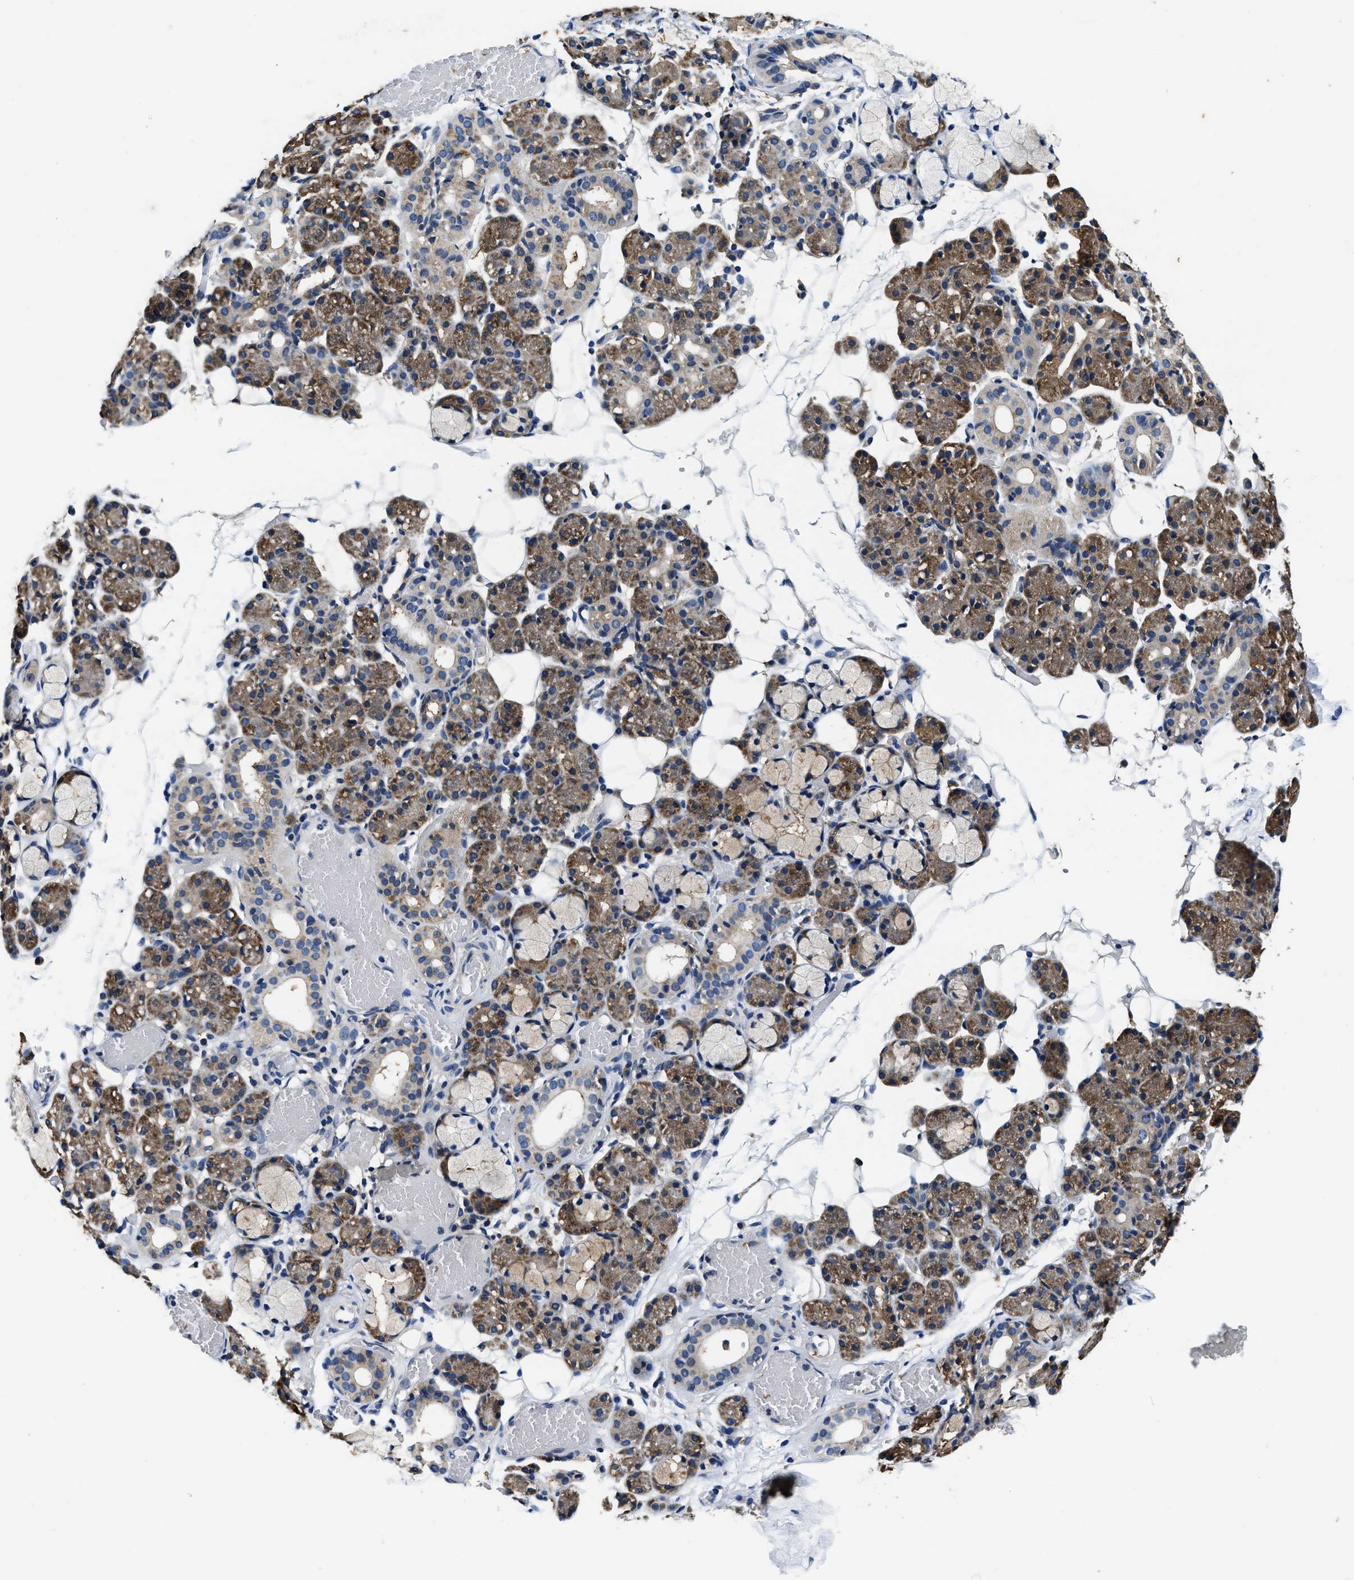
{"staining": {"intensity": "moderate", "quantity": ">75%", "location": "cytoplasmic/membranous"}, "tissue": "salivary gland", "cell_type": "Glandular cells", "image_type": "normal", "snomed": [{"axis": "morphology", "description": "Normal tissue, NOS"}, {"axis": "topography", "description": "Salivary gland"}], "caption": "A brown stain shows moderate cytoplasmic/membranous expression of a protein in glandular cells of benign salivary gland. The staining was performed using DAB to visualize the protein expression in brown, while the nuclei were stained in blue with hematoxylin (Magnification: 20x).", "gene": "PI4KB", "patient": {"sex": "male", "age": 63}}